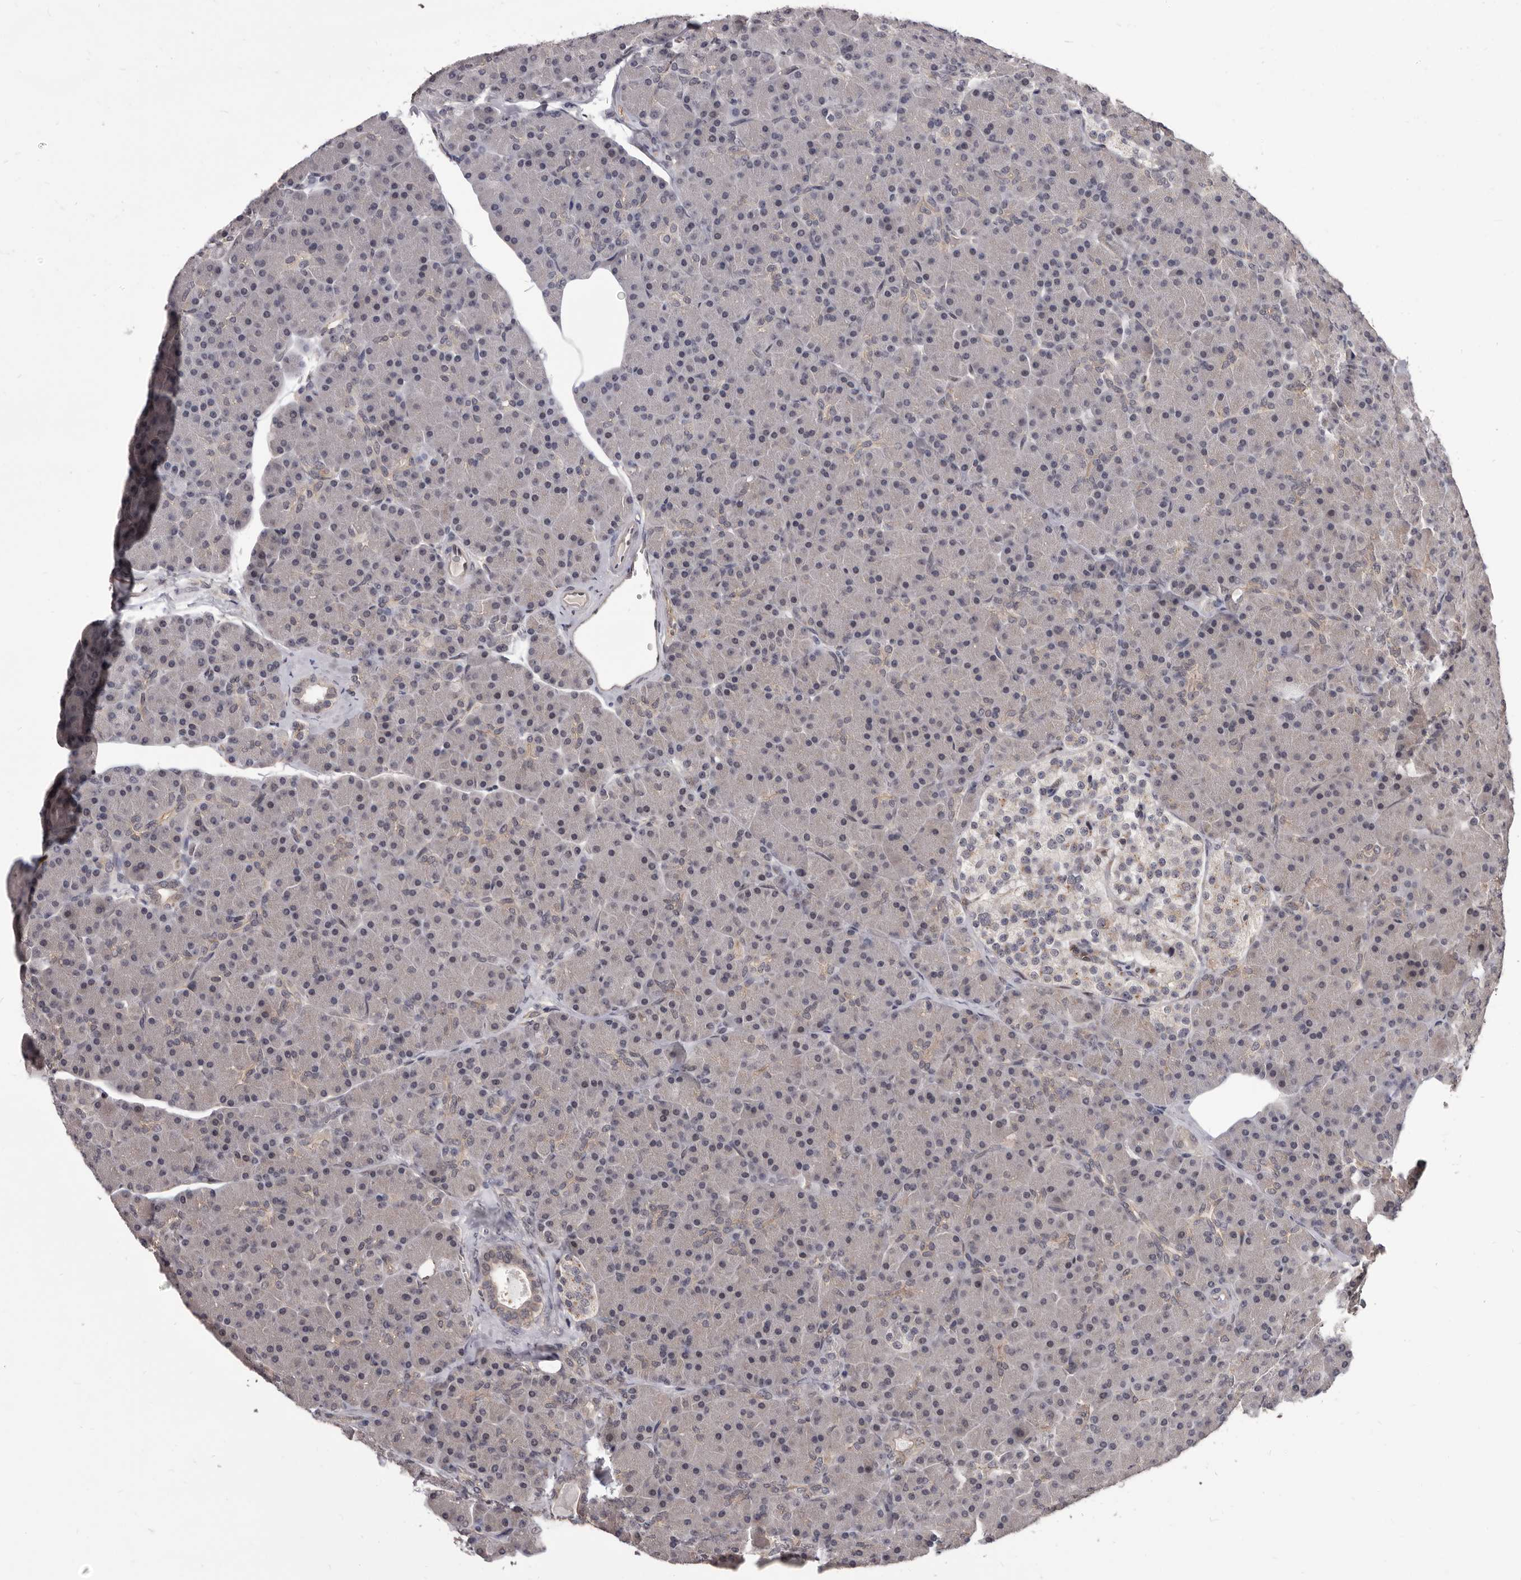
{"staining": {"intensity": "moderate", "quantity": "<25%", "location": "cytoplasmic/membranous,nuclear"}, "tissue": "pancreas", "cell_type": "Exocrine glandular cells", "image_type": "normal", "snomed": [{"axis": "morphology", "description": "Normal tissue, NOS"}, {"axis": "topography", "description": "Pancreas"}], "caption": "DAB (3,3'-diaminobenzidine) immunohistochemical staining of normal human pancreas reveals moderate cytoplasmic/membranous,nuclear protein positivity in about <25% of exocrine glandular cells.", "gene": "ADAMTS20", "patient": {"sex": "female", "age": 43}}